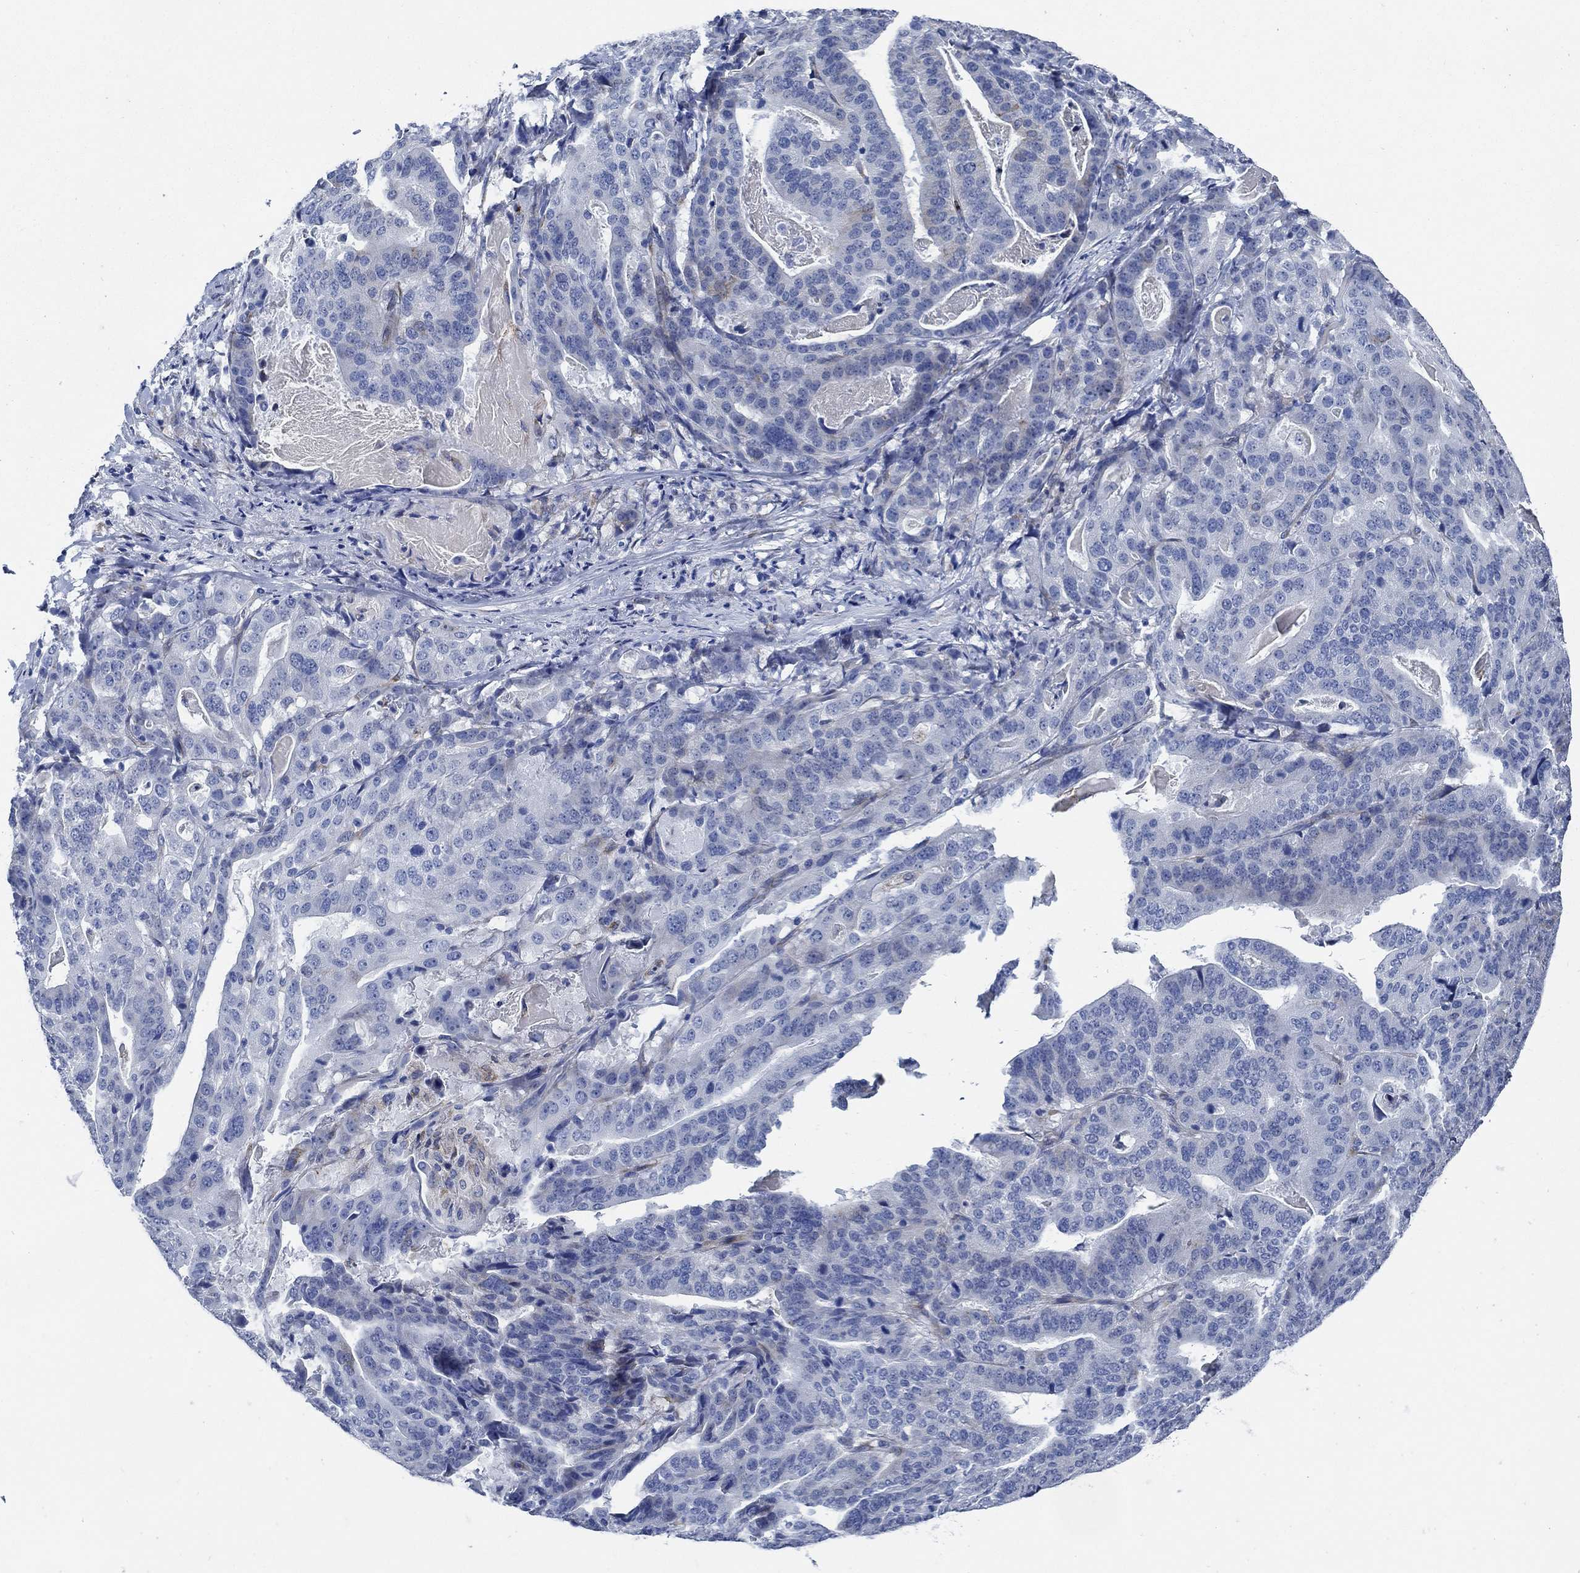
{"staining": {"intensity": "moderate", "quantity": "<25%", "location": "cytoplasmic/membranous"}, "tissue": "stomach cancer", "cell_type": "Tumor cells", "image_type": "cancer", "snomed": [{"axis": "morphology", "description": "Adenocarcinoma, NOS"}, {"axis": "topography", "description": "Stomach"}], "caption": "Tumor cells show moderate cytoplasmic/membranous staining in about <25% of cells in adenocarcinoma (stomach).", "gene": "HECW2", "patient": {"sex": "male", "age": 48}}